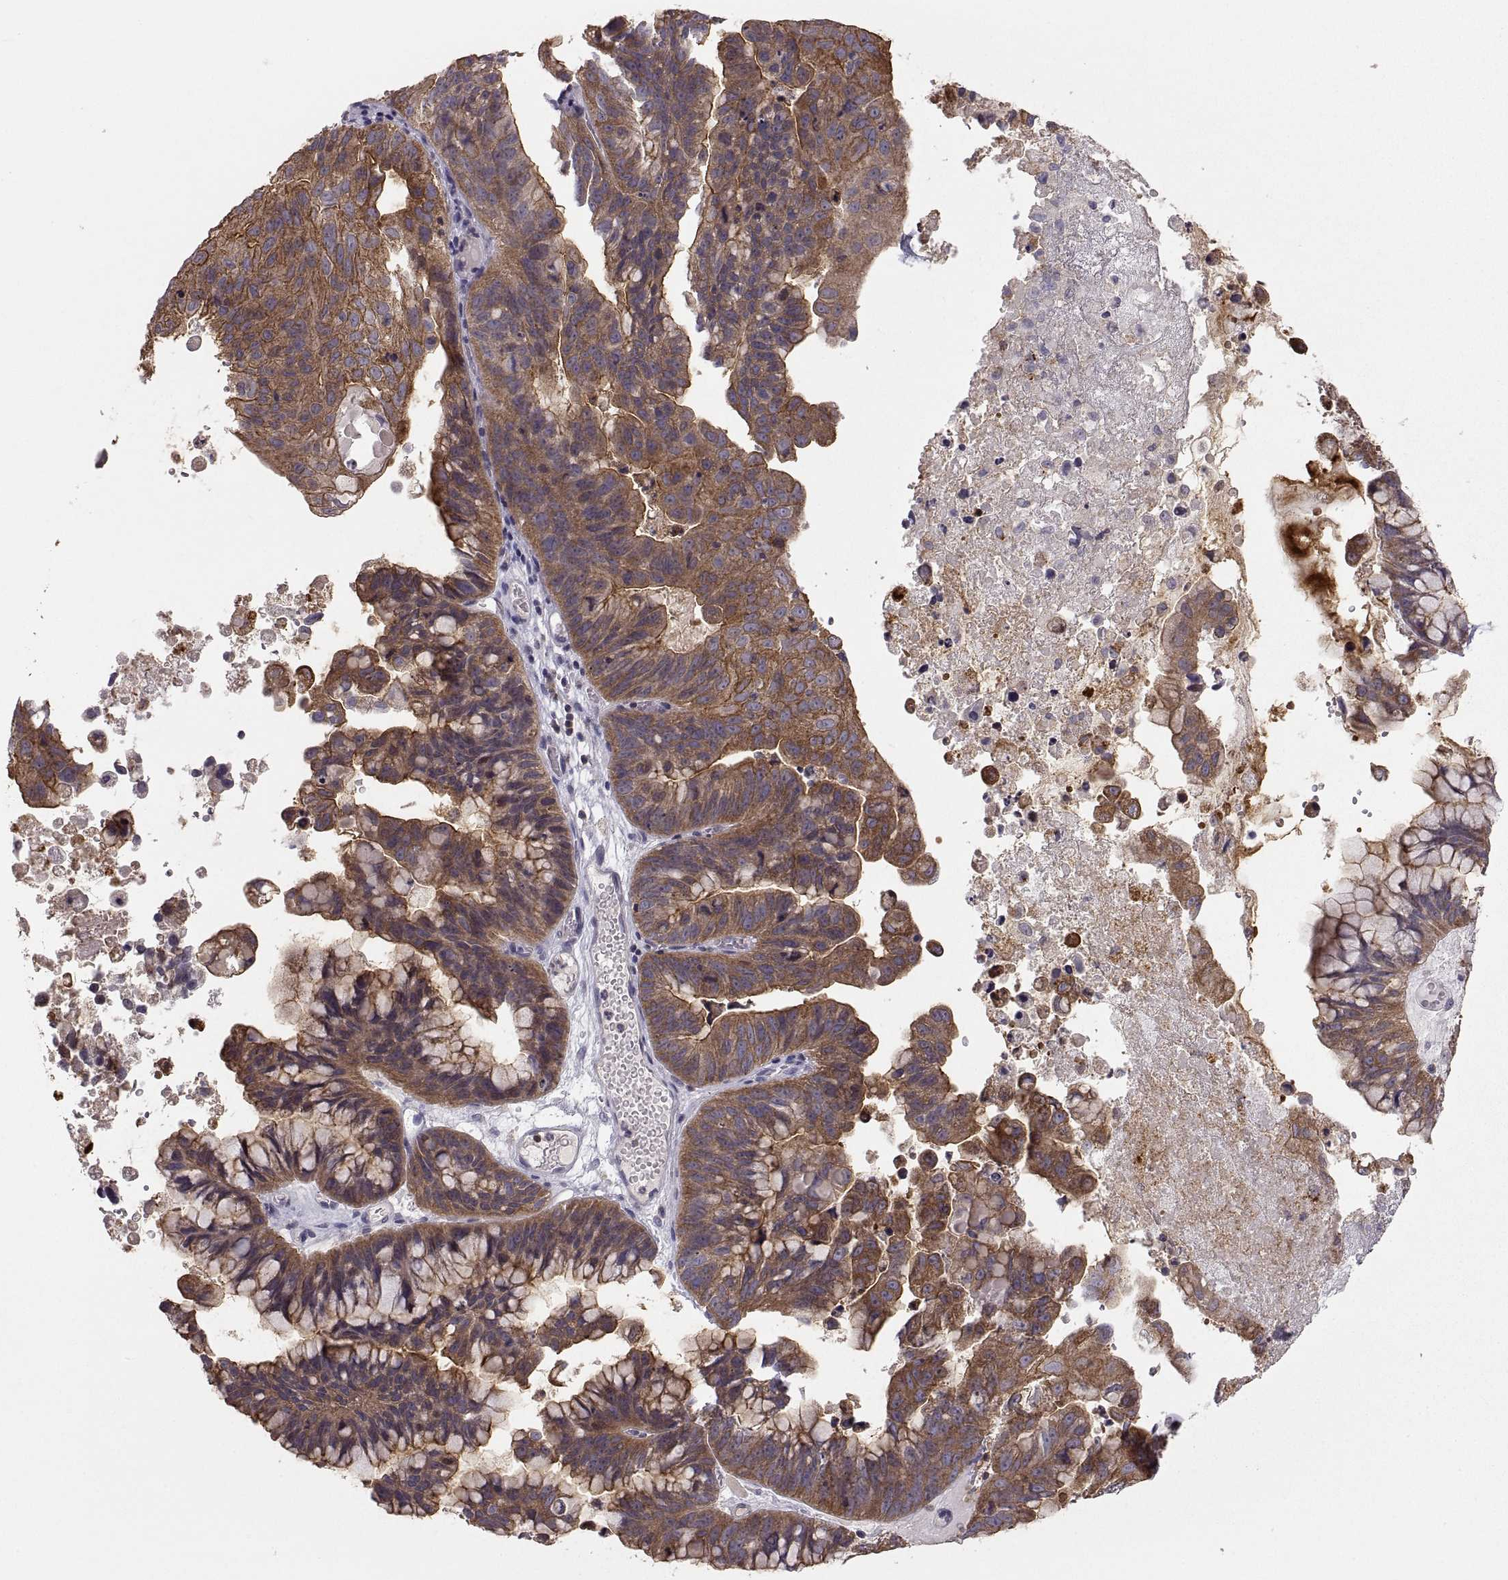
{"staining": {"intensity": "moderate", "quantity": "25%-75%", "location": "cytoplasmic/membranous"}, "tissue": "ovarian cancer", "cell_type": "Tumor cells", "image_type": "cancer", "snomed": [{"axis": "morphology", "description": "Cystadenocarcinoma, mucinous, NOS"}, {"axis": "topography", "description": "Ovary"}], "caption": "Immunohistochemistry (IHC) photomicrograph of neoplastic tissue: human ovarian mucinous cystadenocarcinoma stained using immunohistochemistry exhibits medium levels of moderate protein expression localized specifically in the cytoplasmic/membranous of tumor cells, appearing as a cytoplasmic/membranous brown color.", "gene": "EZR", "patient": {"sex": "female", "age": 76}}